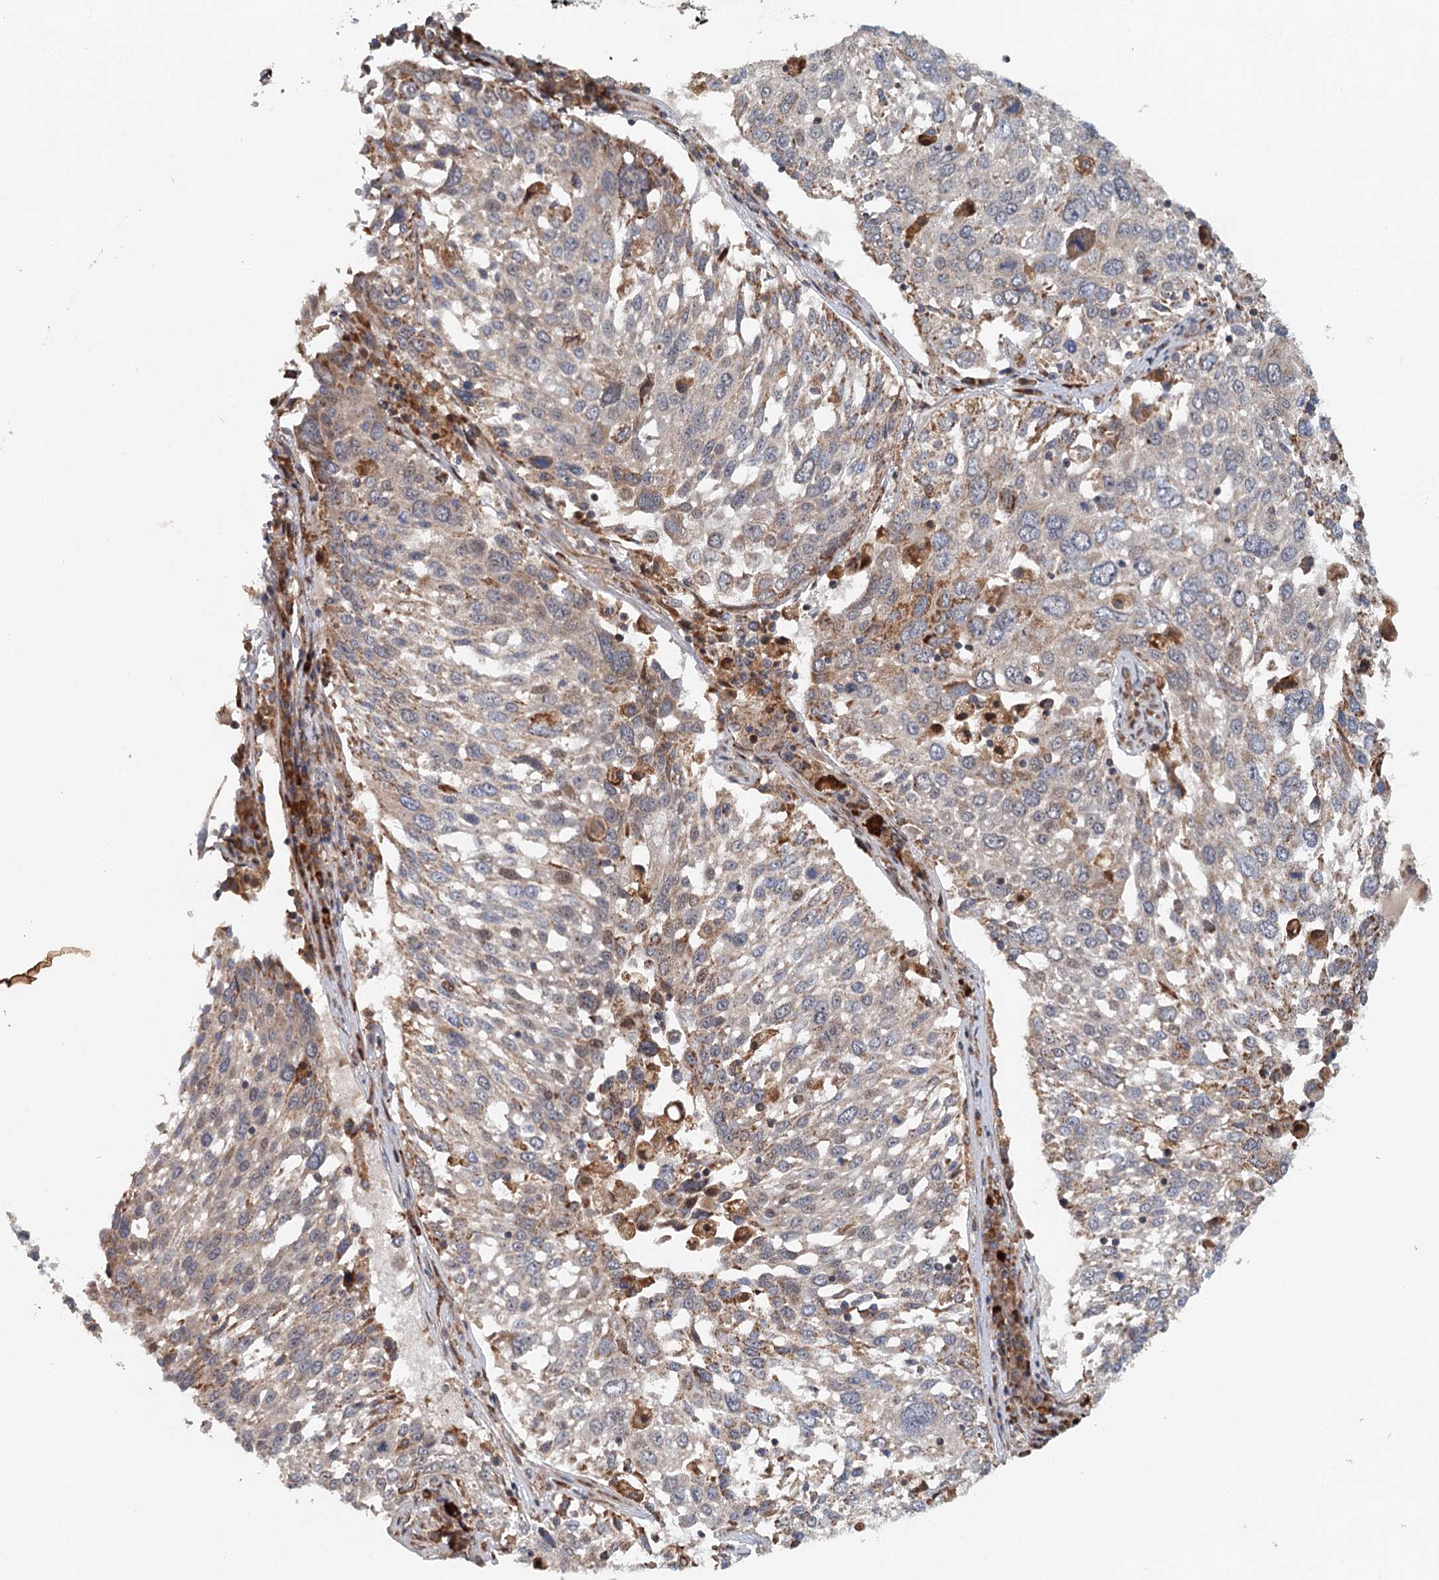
{"staining": {"intensity": "moderate", "quantity": "<25%", "location": "cytoplasmic/membranous"}, "tissue": "lung cancer", "cell_type": "Tumor cells", "image_type": "cancer", "snomed": [{"axis": "morphology", "description": "Squamous cell carcinoma, NOS"}, {"axis": "topography", "description": "Lung"}], "caption": "A brown stain labels moderate cytoplasmic/membranous expression of a protein in human lung cancer tumor cells.", "gene": "SRPX2", "patient": {"sex": "male", "age": 65}}